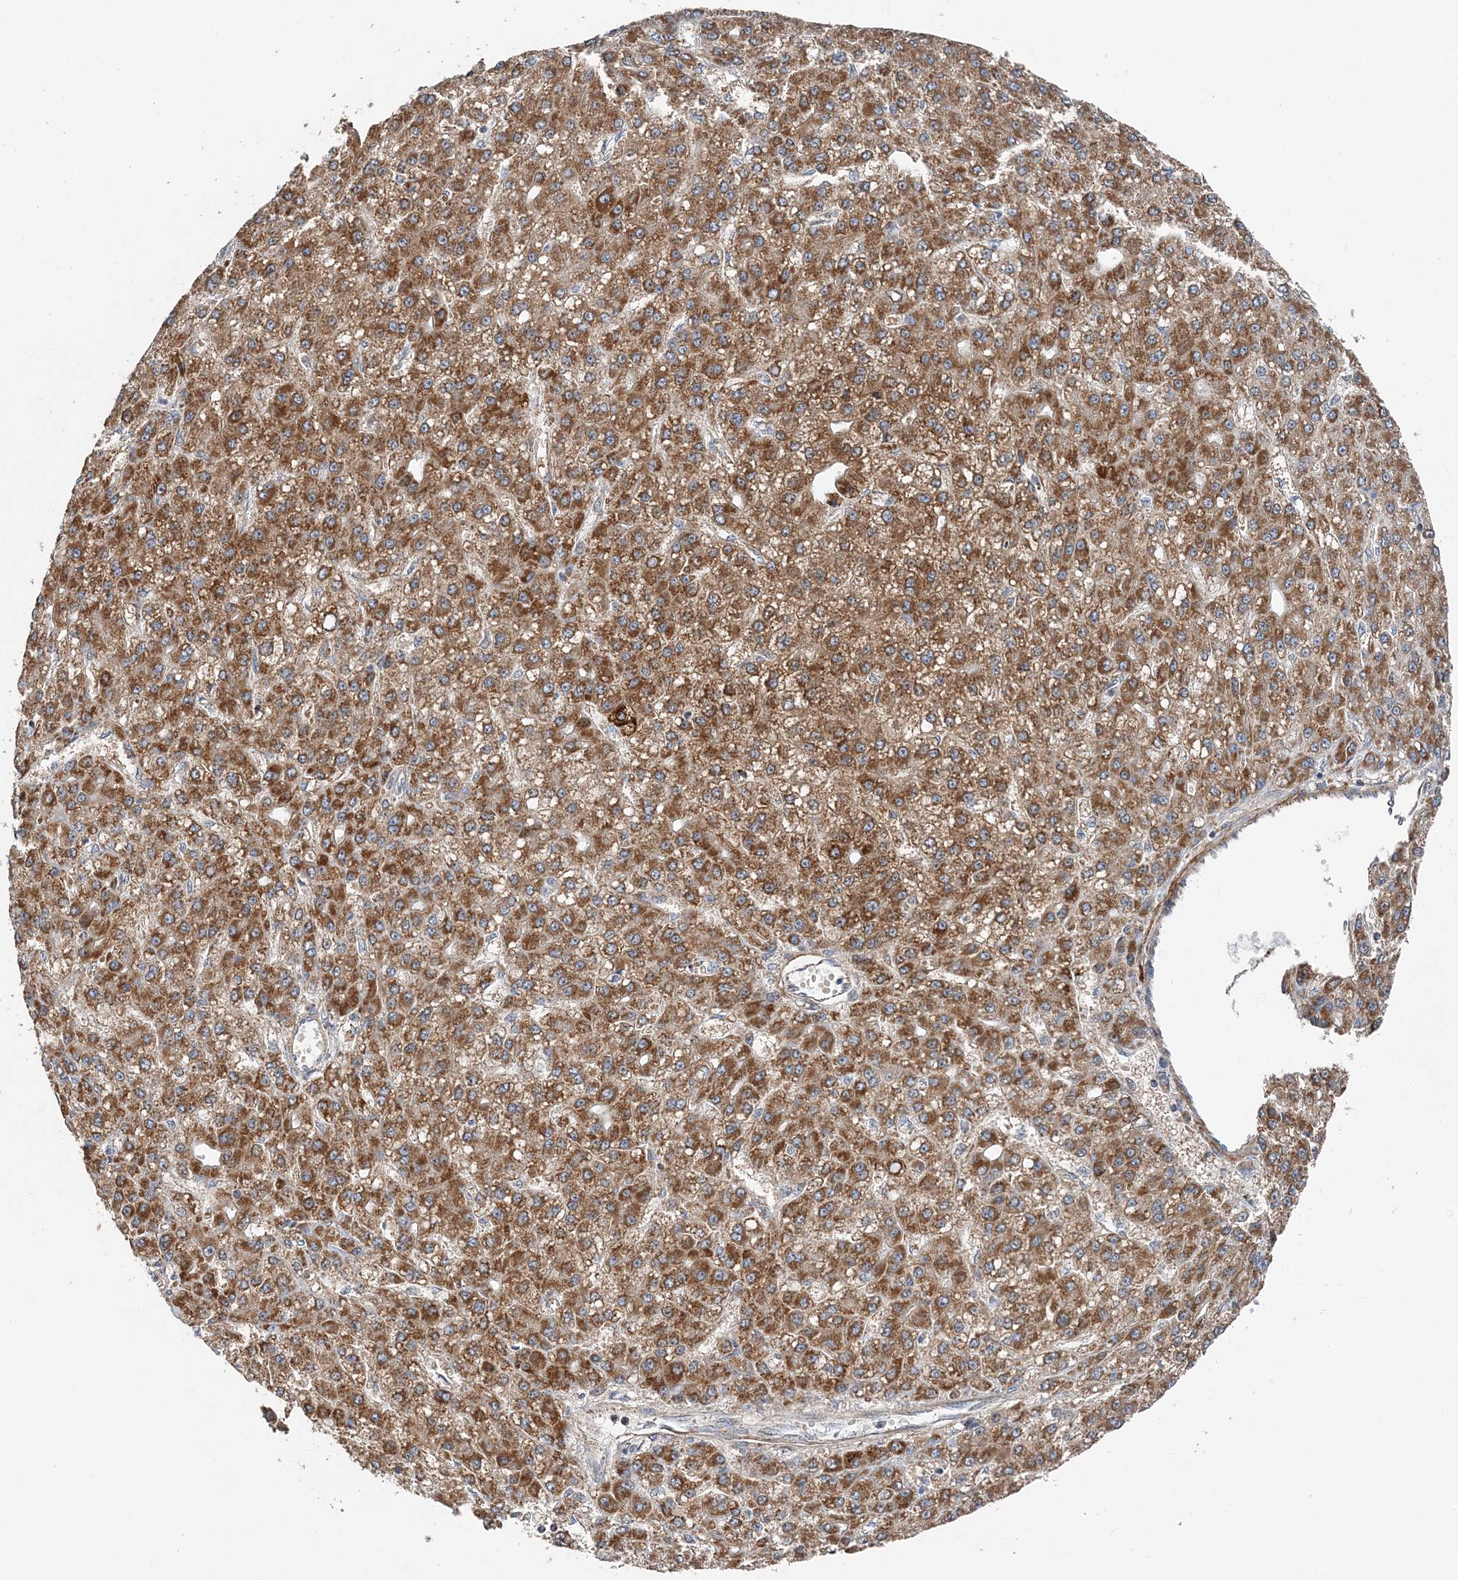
{"staining": {"intensity": "strong", "quantity": ">75%", "location": "cytoplasmic/membranous"}, "tissue": "liver cancer", "cell_type": "Tumor cells", "image_type": "cancer", "snomed": [{"axis": "morphology", "description": "Carcinoma, Hepatocellular, NOS"}, {"axis": "topography", "description": "Liver"}], "caption": "Immunohistochemical staining of human hepatocellular carcinoma (liver) reveals high levels of strong cytoplasmic/membranous protein expression in about >75% of tumor cells.", "gene": "SPRY2", "patient": {"sex": "male", "age": 67}}